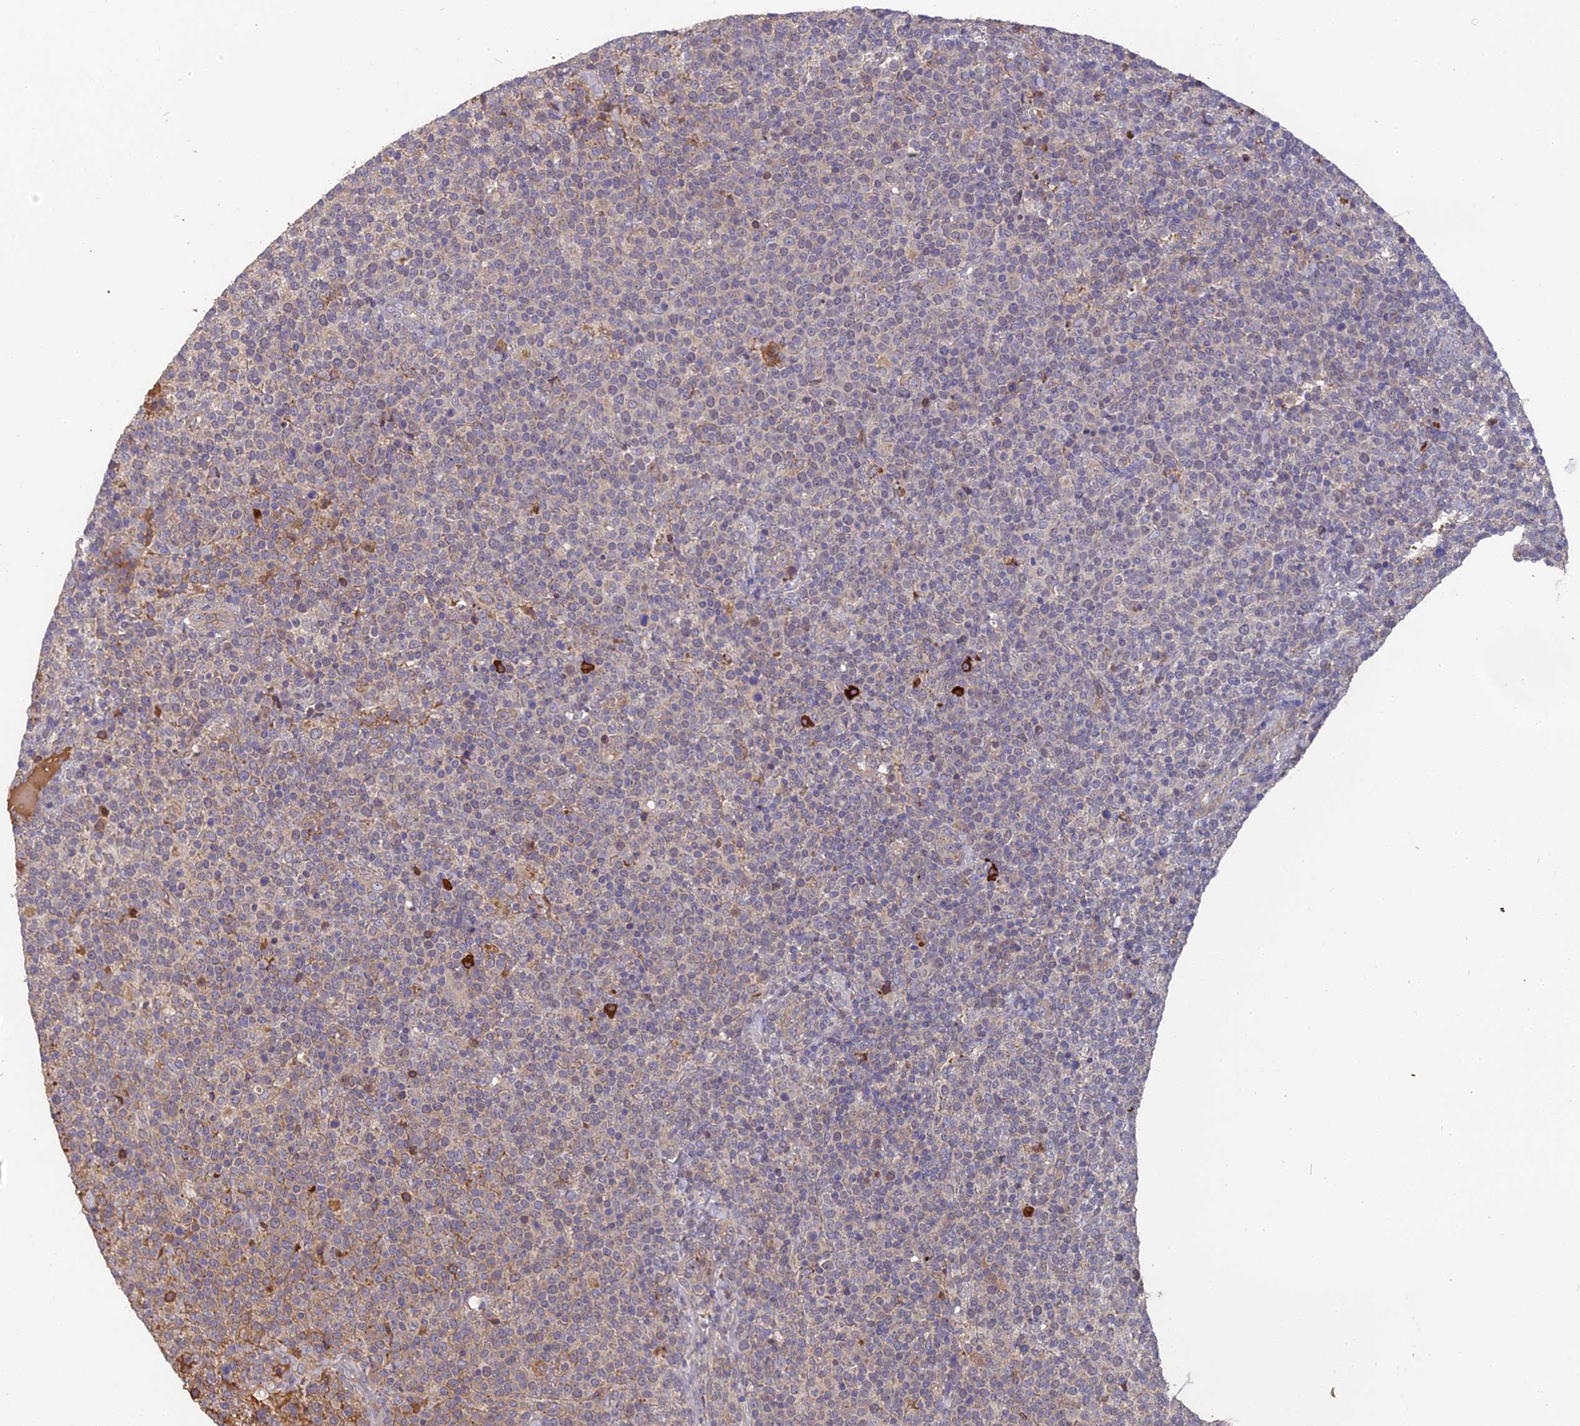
{"staining": {"intensity": "negative", "quantity": "none", "location": "none"}, "tissue": "lymphoma", "cell_type": "Tumor cells", "image_type": "cancer", "snomed": [{"axis": "morphology", "description": "Malignant lymphoma, non-Hodgkin's type, High grade"}, {"axis": "topography", "description": "Lymph node"}], "caption": "A histopathology image of human lymphoma is negative for staining in tumor cells.", "gene": "ERMAP", "patient": {"sex": "male", "age": 61}}